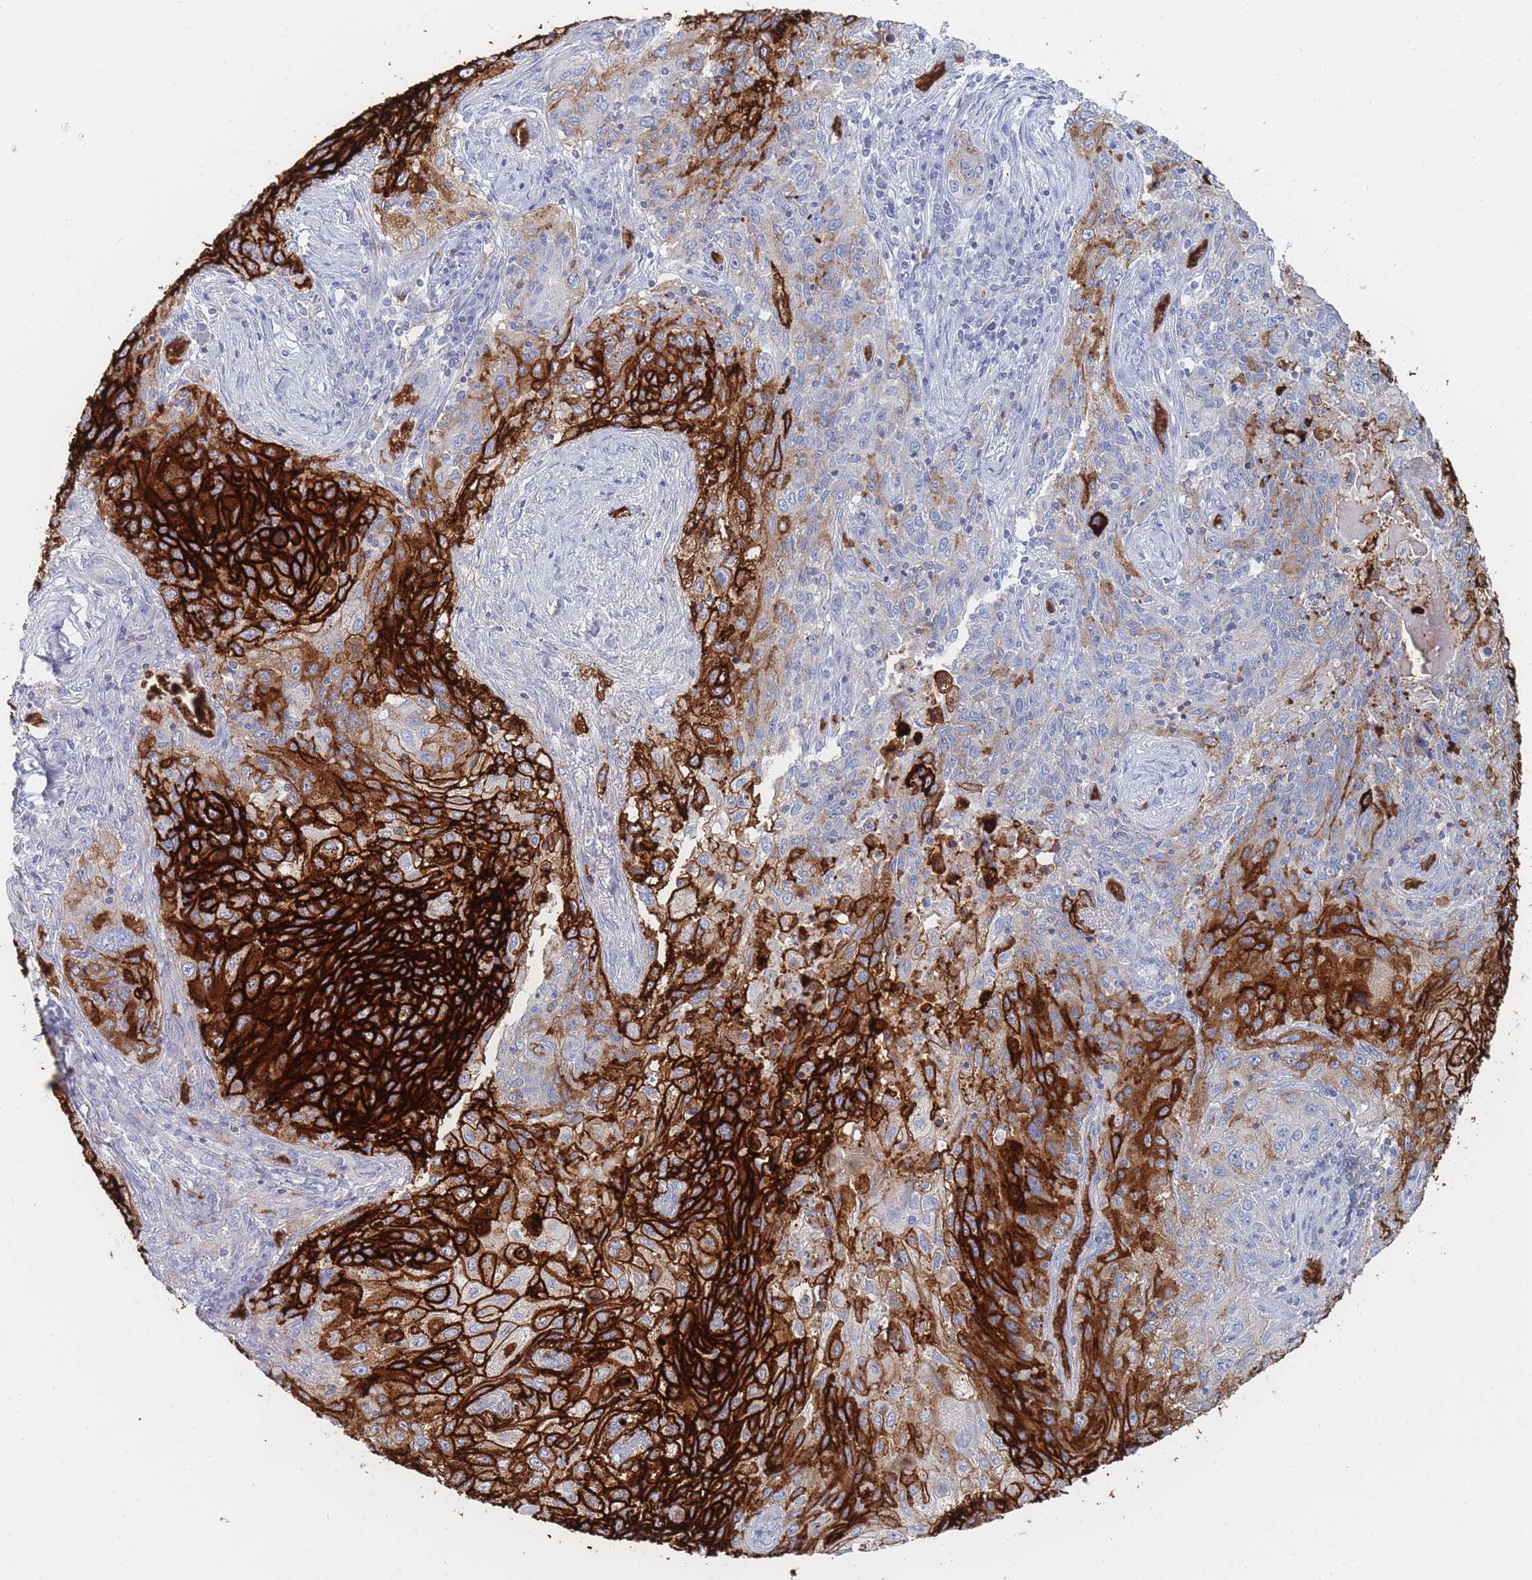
{"staining": {"intensity": "strong", "quantity": "25%-75%", "location": "cytoplasmic/membranous"}, "tissue": "lung cancer", "cell_type": "Tumor cells", "image_type": "cancer", "snomed": [{"axis": "morphology", "description": "Squamous cell carcinoma, NOS"}, {"axis": "topography", "description": "Lung"}], "caption": "Human lung cancer stained with a brown dye shows strong cytoplasmic/membranous positive staining in about 25%-75% of tumor cells.", "gene": "SLC2A1", "patient": {"sex": "female", "age": 69}}